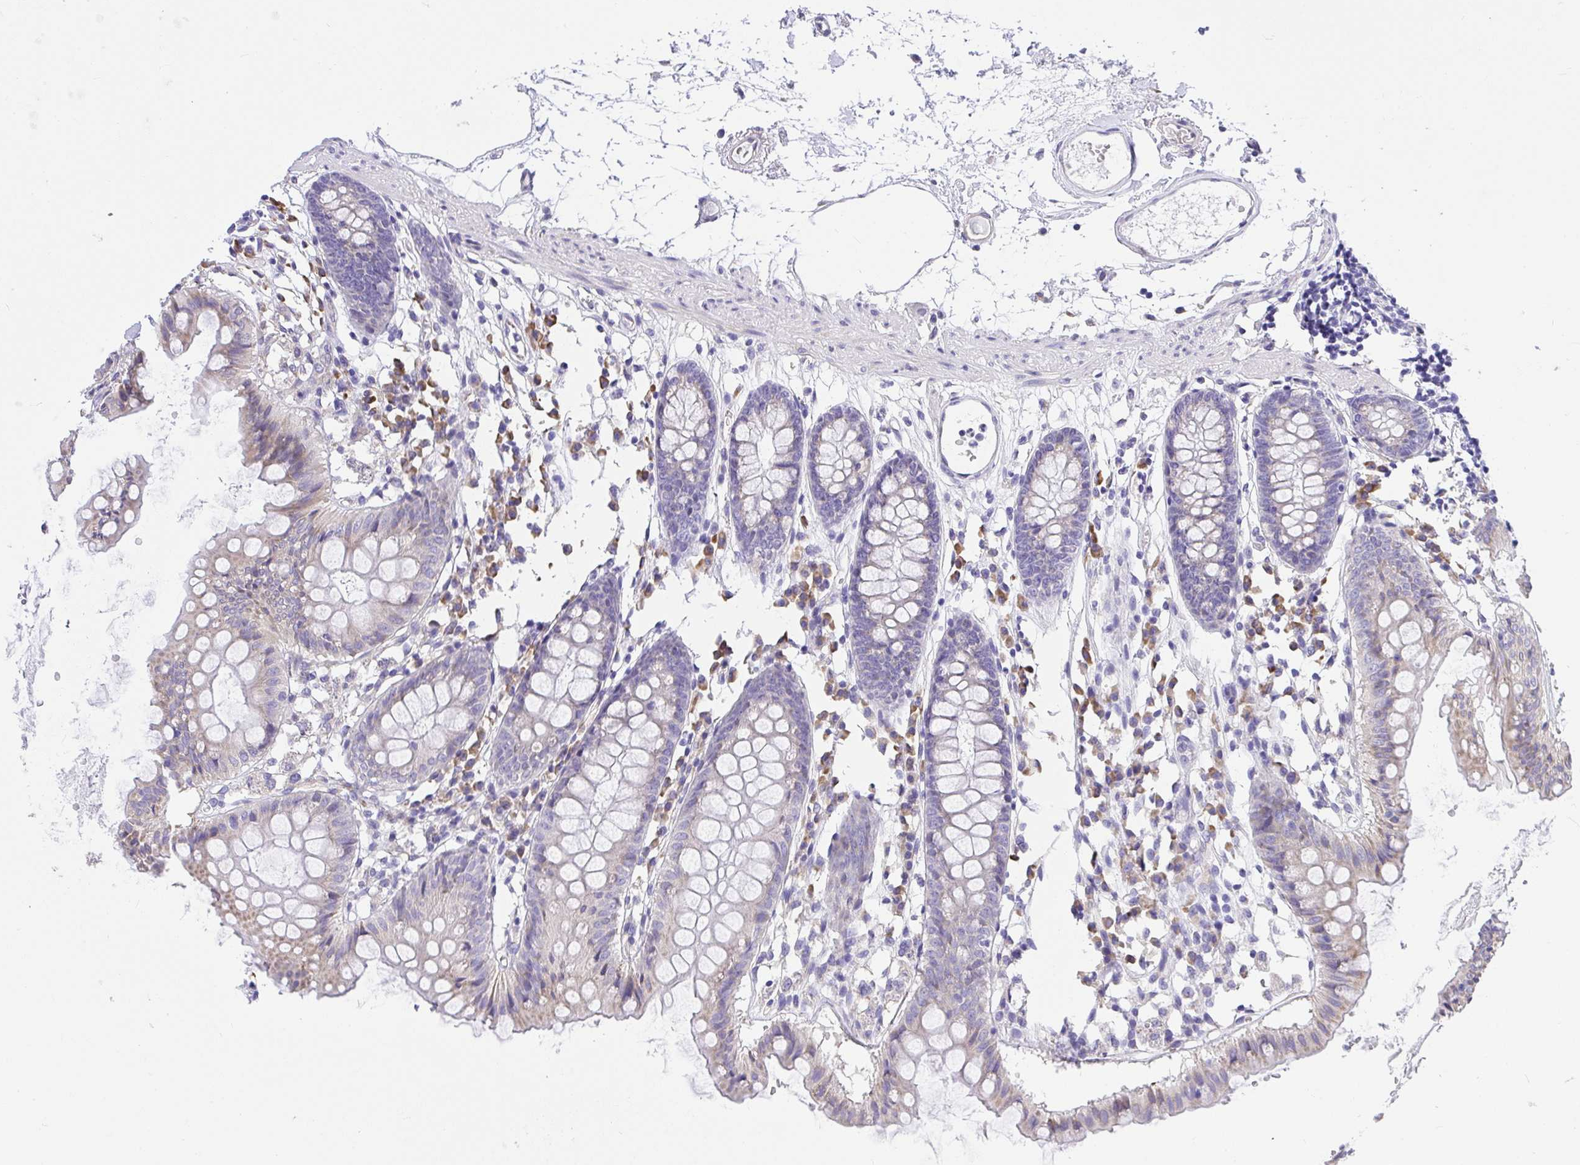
{"staining": {"intensity": "negative", "quantity": "none", "location": "none"}, "tissue": "colon", "cell_type": "Endothelial cells", "image_type": "normal", "snomed": [{"axis": "morphology", "description": "Normal tissue, NOS"}, {"axis": "topography", "description": "Colon"}], "caption": "DAB immunohistochemical staining of normal colon shows no significant positivity in endothelial cells. The staining was performed using DAB (3,3'-diaminobenzidine) to visualize the protein expression in brown, while the nuclei were stained in blue with hematoxylin (Magnification: 20x).", "gene": "ADRA2C", "patient": {"sex": "female", "age": 84}}